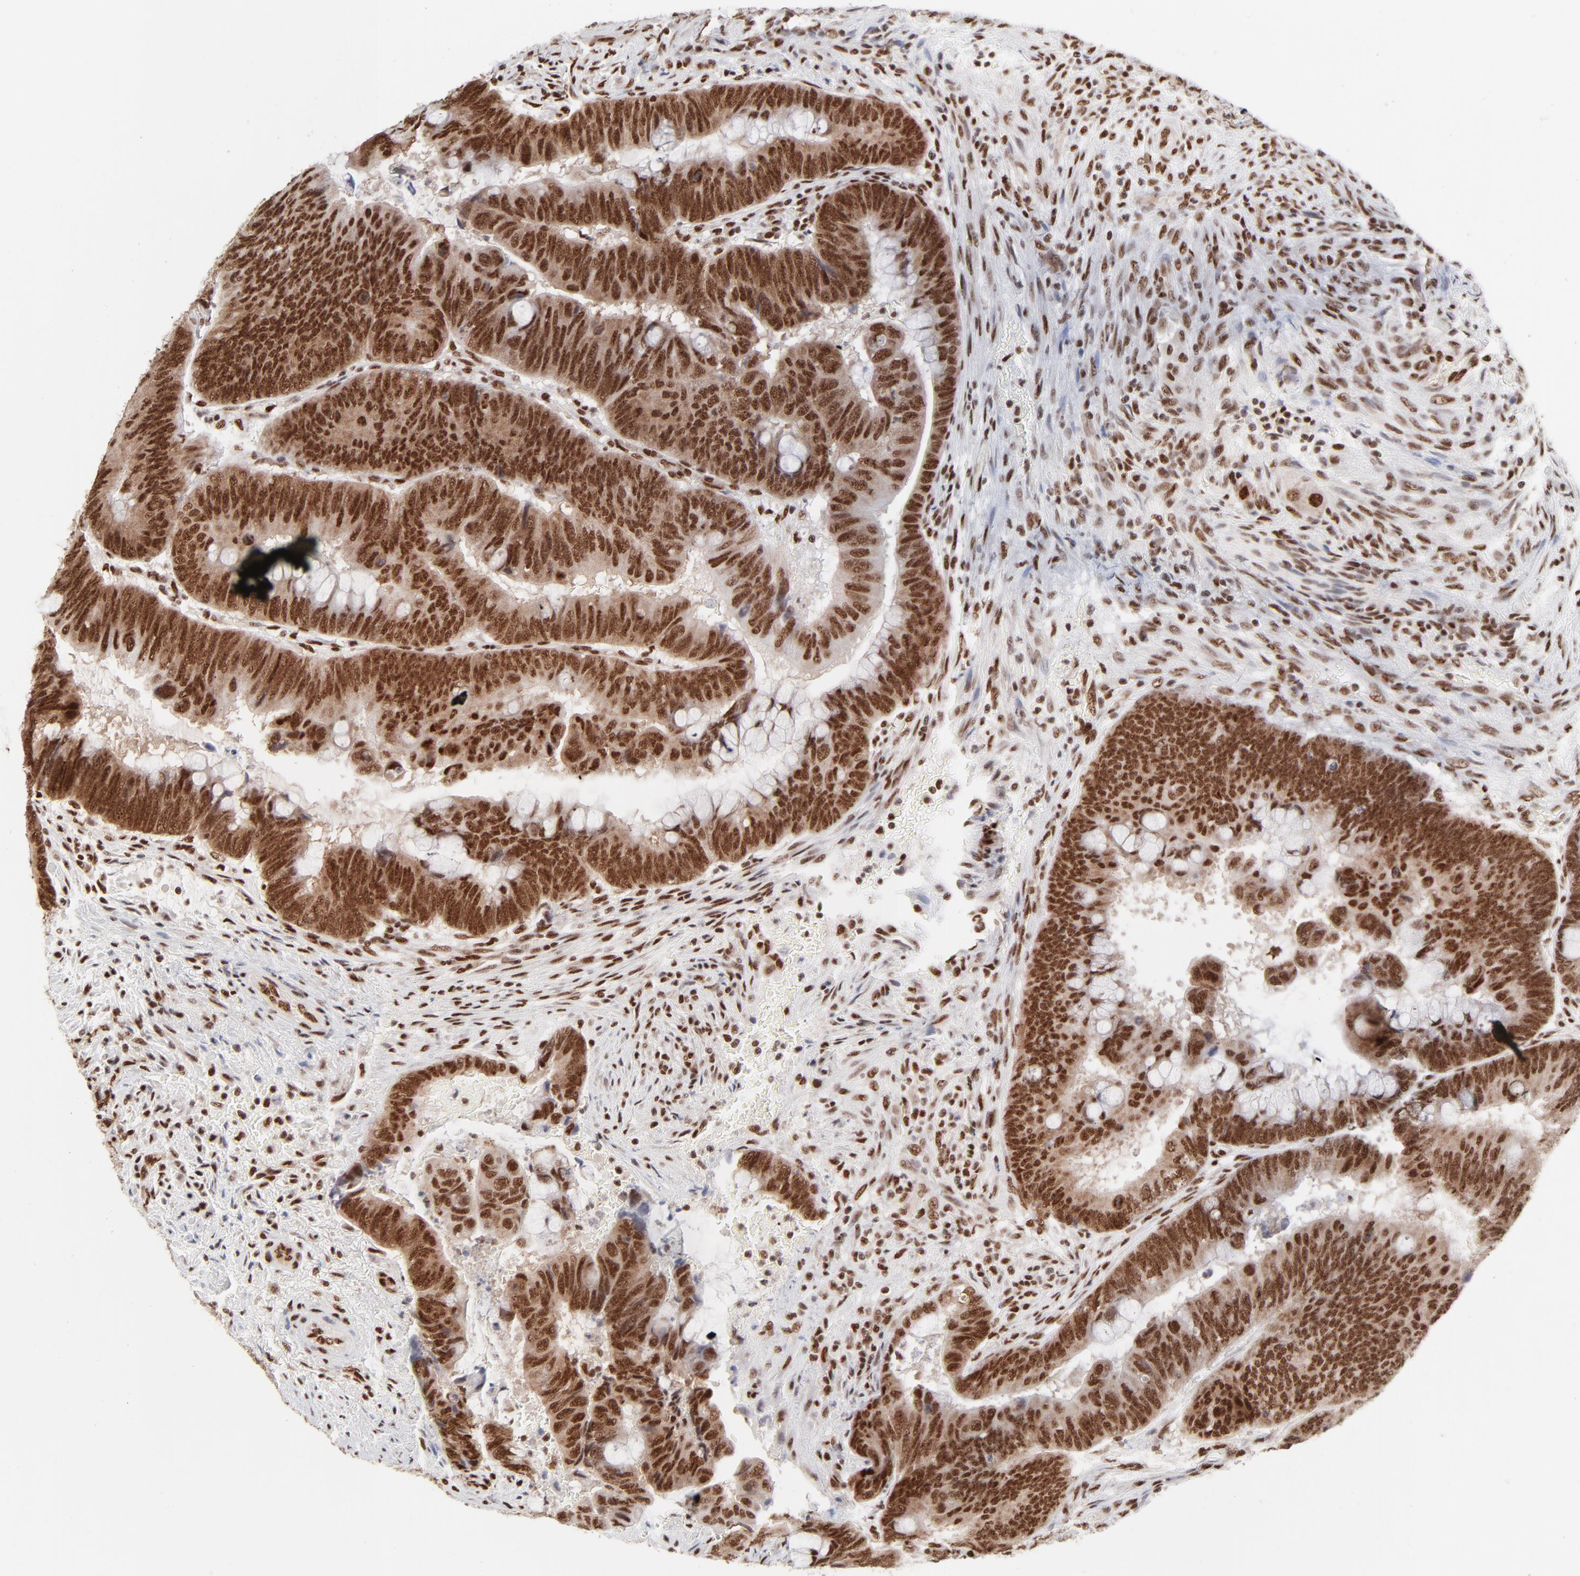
{"staining": {"intensity": "strong", "quantity": ">75%", "location": "nuclear"}, "tissue": "colorectal cancer", "cell_type": "Tumor cells", "image_type": "cancer", "snomed": [{"axis": "morphology", "description": "Normal tissue, NOS"}, {"axis": "morphology", "description": "Adenocarcinoma, NOS"}, {"axis": "topography", "description": "Rectum"}], "caption": "Human colorectal cancer (adenocarcinoma) stained for a protein (brown) reveals strong nuclear positive expression in approximately >75% of tumor cells.", "gene": "TARDBP", "patient": {"sex": "male", "age": 92}}